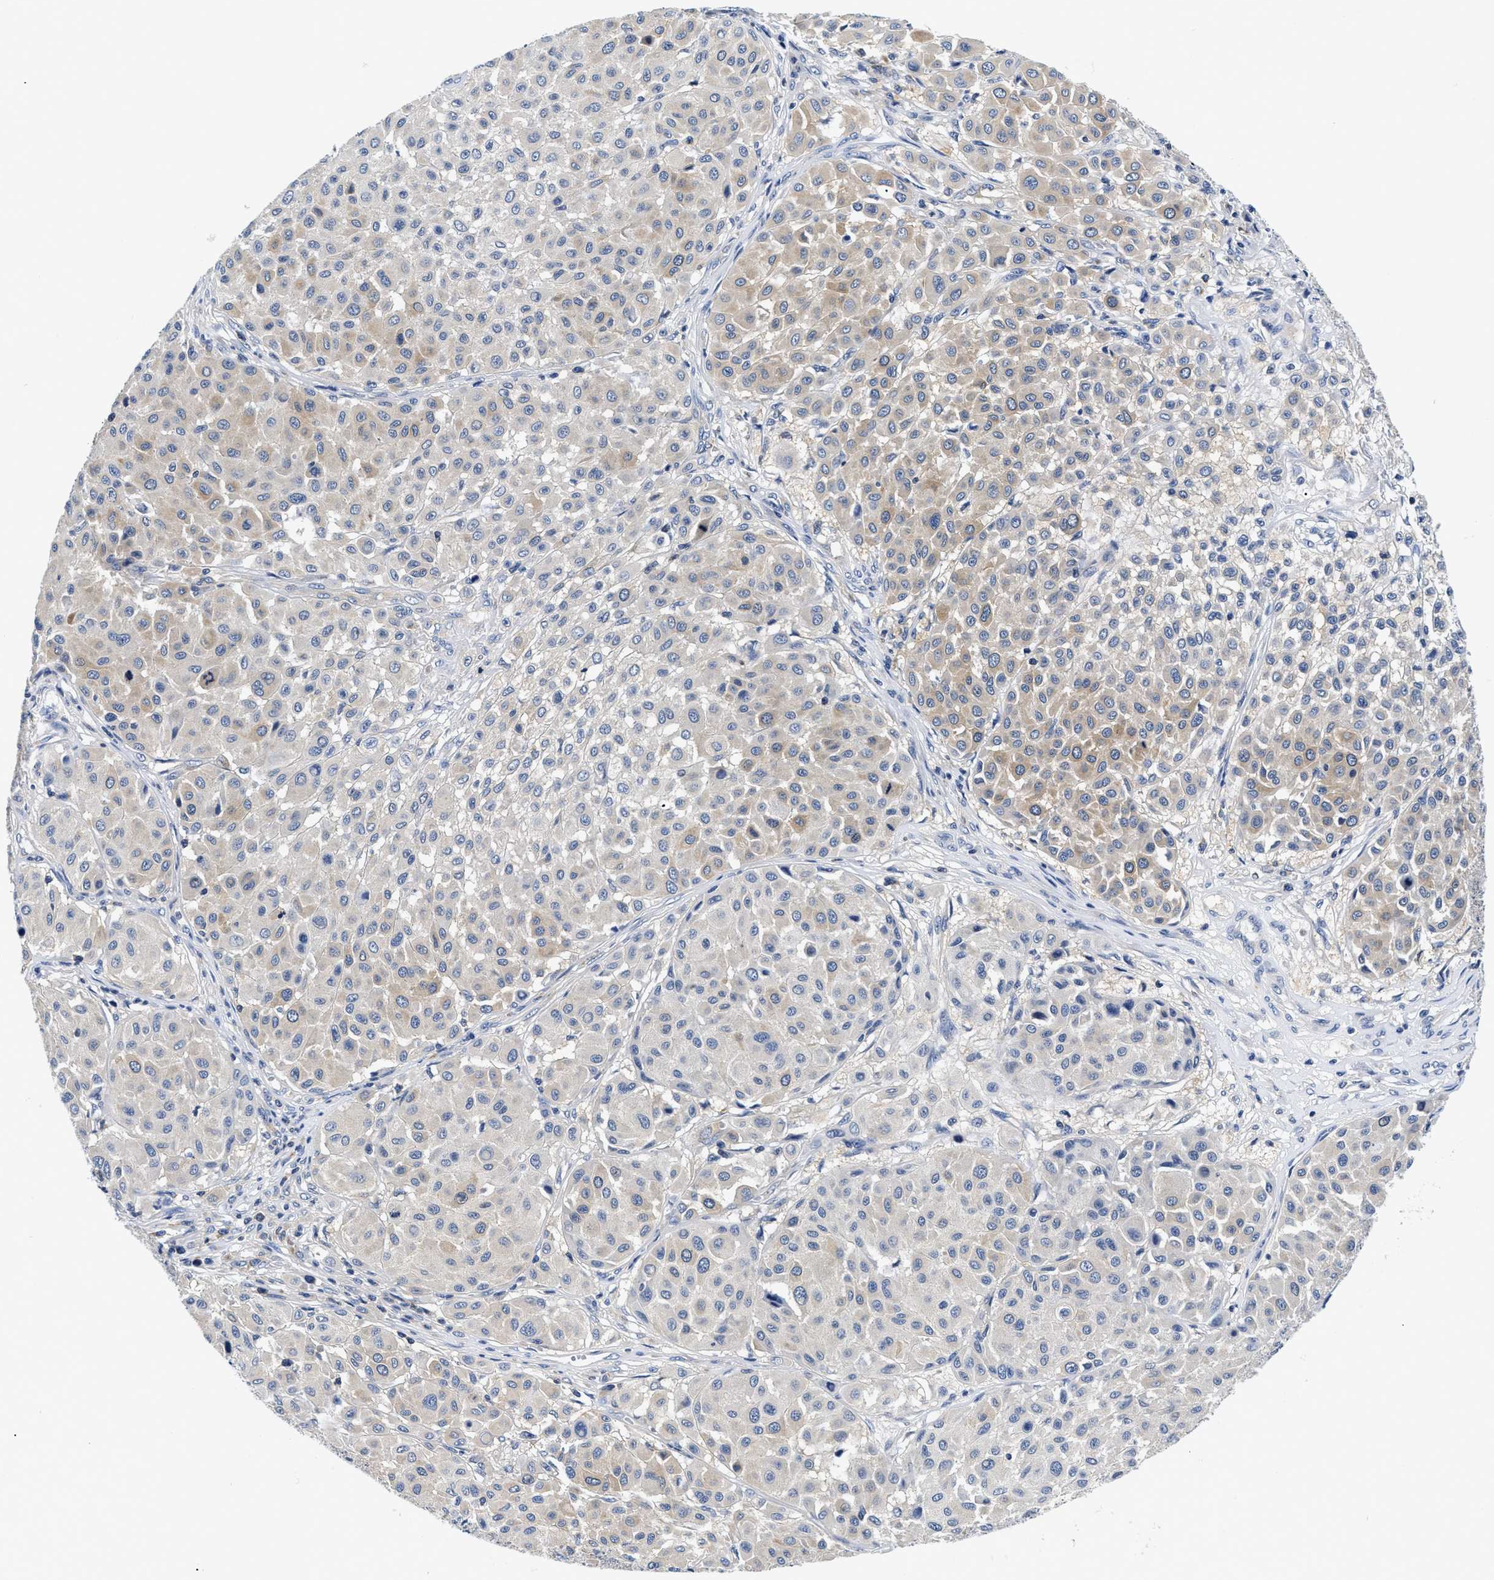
{"staining": {"intensity": "weak", "quantity": "<25%", "location": "cytoplasmic/membranous"}, "tissue": "melanoma", "cell_type": "Tumor cells", "image_type": "cancer", "snomed": [{"axis": "morphology", "description": "Malignant melanoma, Metastatic site"}, {"axis": "topography", "description": "Soft tissue"}], "caption": "Histopathology image shows no significant protein expression in tumor cells of malignant melanoma (metastatic site).", "gene": "MEA1", "patient": {"sex": "male", "age": 41}}